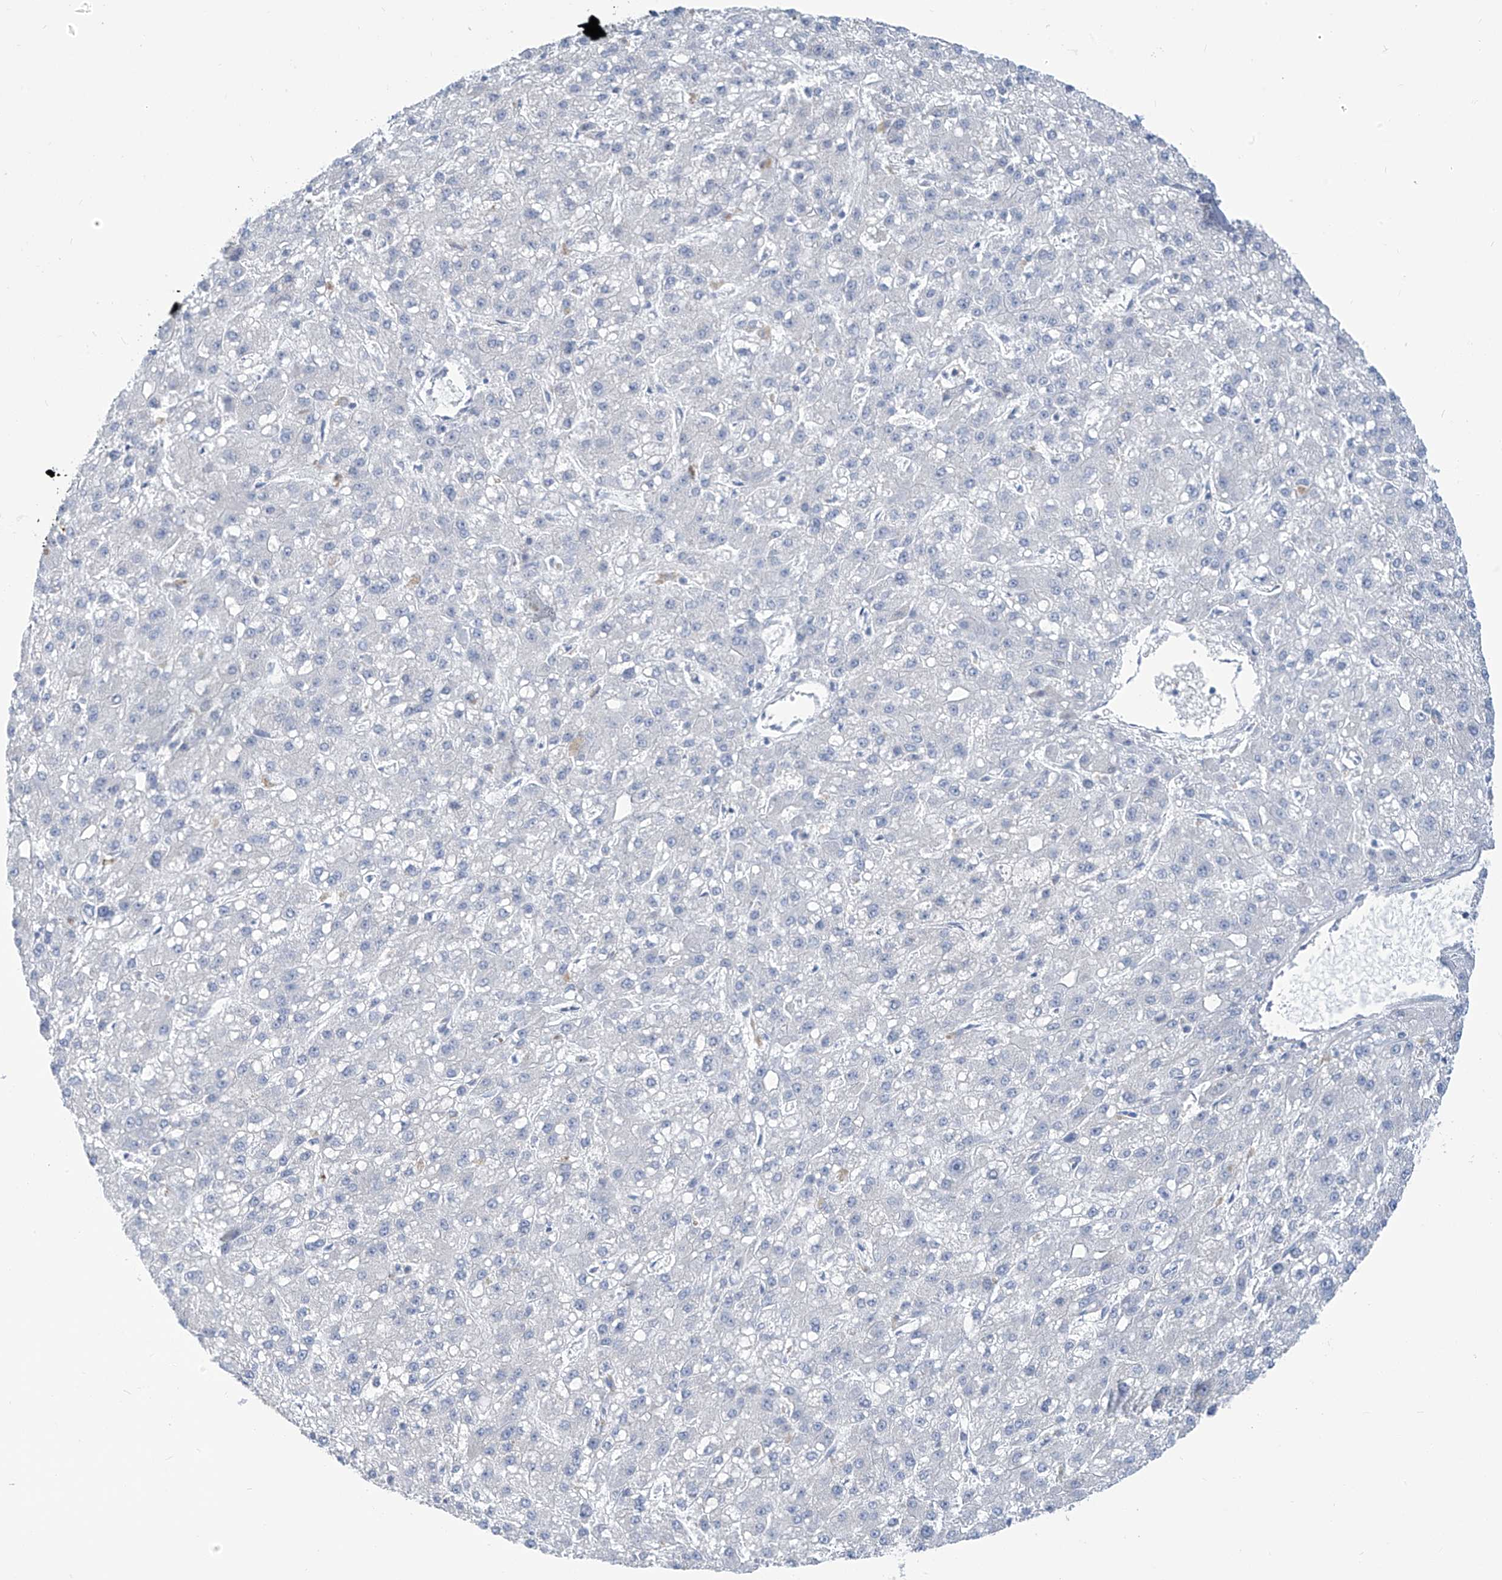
{"staining": {"intensity": "negative", "quantity": "none", "location": "none"}, "tissue": "liver cancer", "cell_type": "Tumor cells", "image_type": "cancer", "snomed": [{"axis": "morphology", "description": "Carcinoma, Hepatocellular, NOS"}, {"axis": "topography", "description": "Liver"}], "caption": "Tumor cells show no significant protein staining in liver cancer.", "gene": "FABP2", "patient": {"sex": "male", "age": 67}}